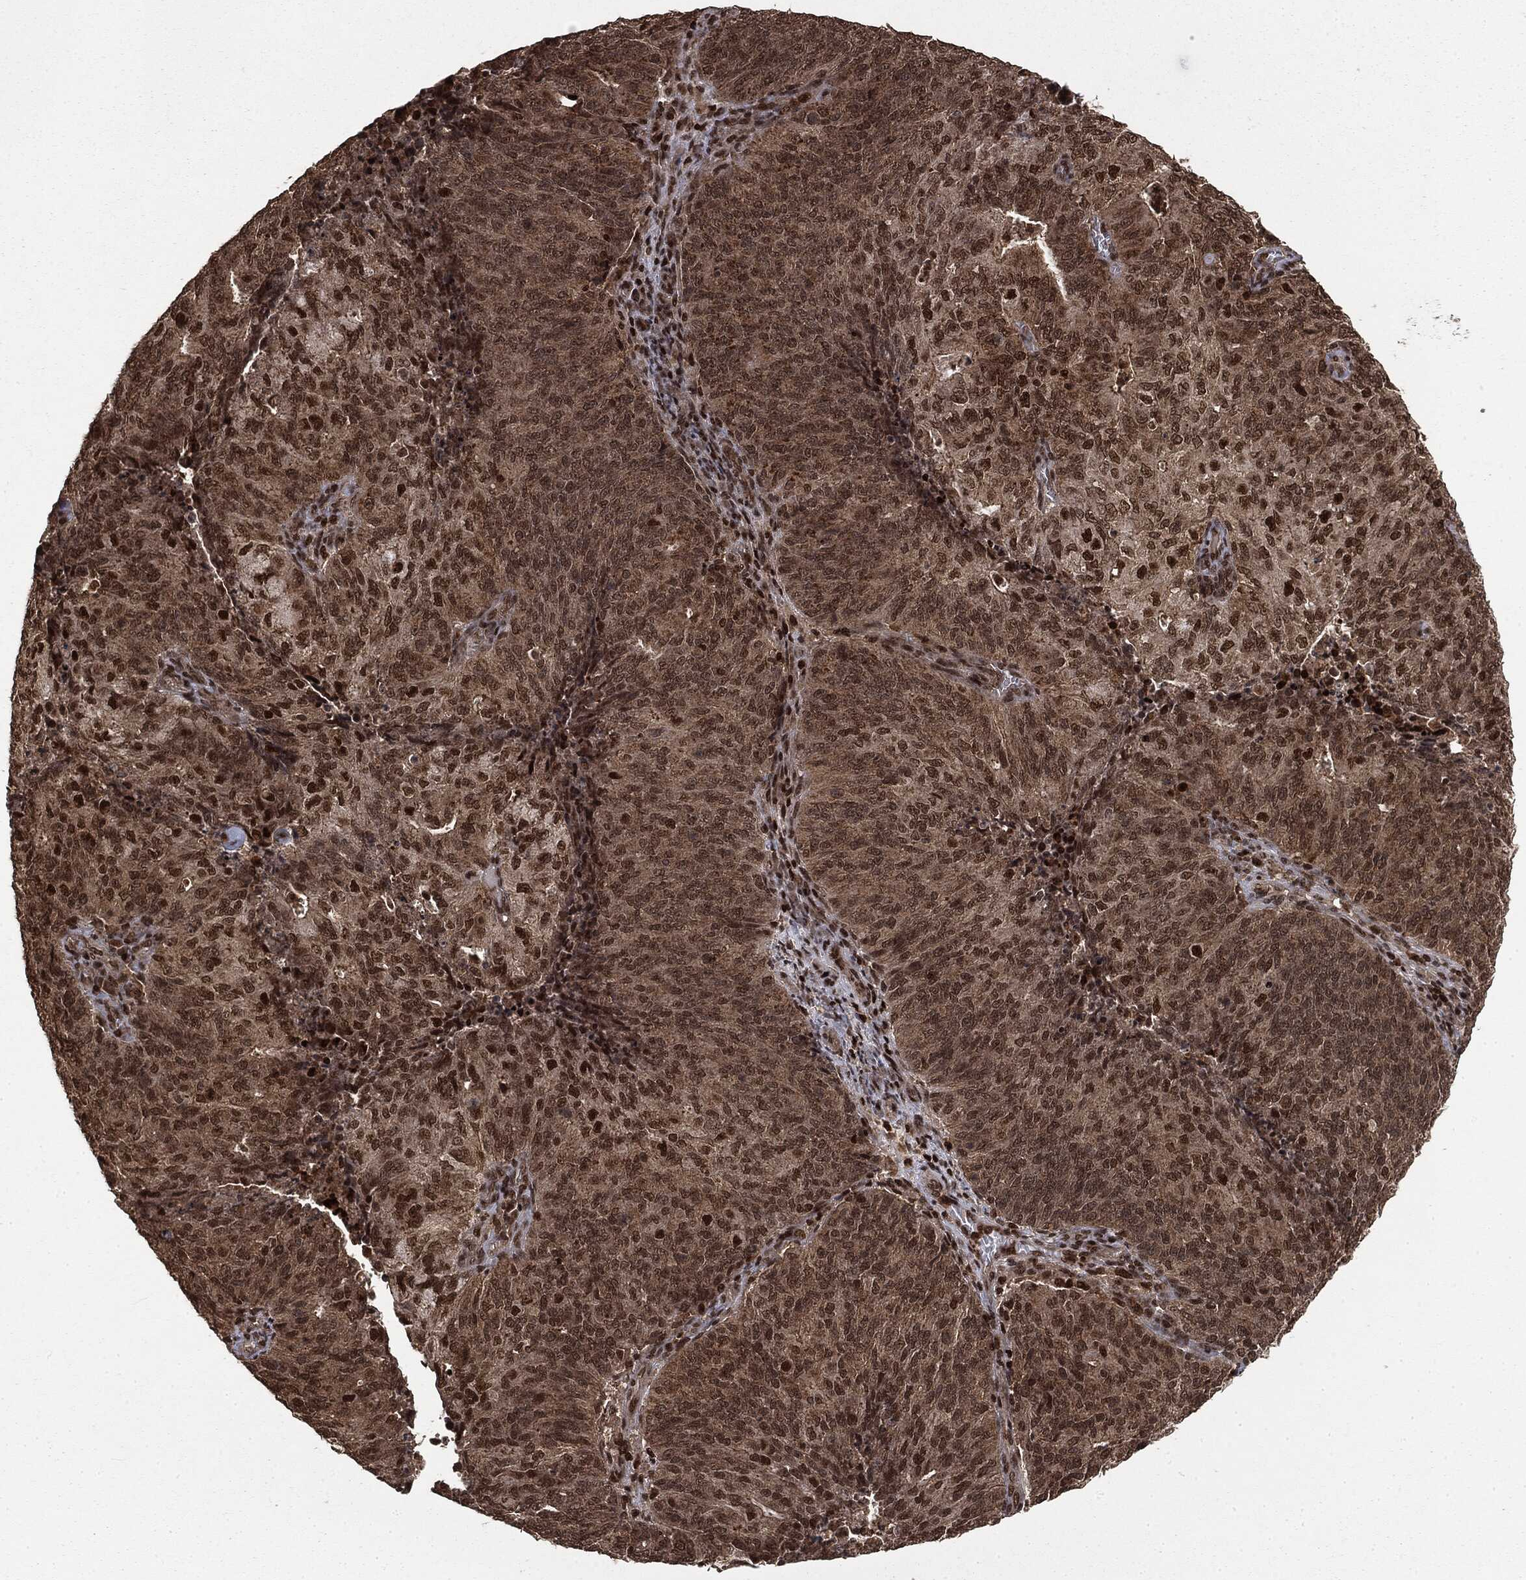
{"staining": {"intensity": "strong", "quantity": "<25%", "location": "nuclear"}, "tissue": "endometrial cancer", "cell_type": "Tumor cells", "image_type": "cancer", "snomed": [{"axis": "morphology", "description": "Adenocarcinoma, NOS"}, {"axis": "topography", "description": "Endometrium"}], "caption": "High-power microscopy captured an immunohistochemistry photomicrograph of endometrial cancer (adenocarcinoma), revealing strong nuclear expression in about <25% of tumor cells.", "gene": "CTDP1", "patient": {"sex": "female", "age": 82}}